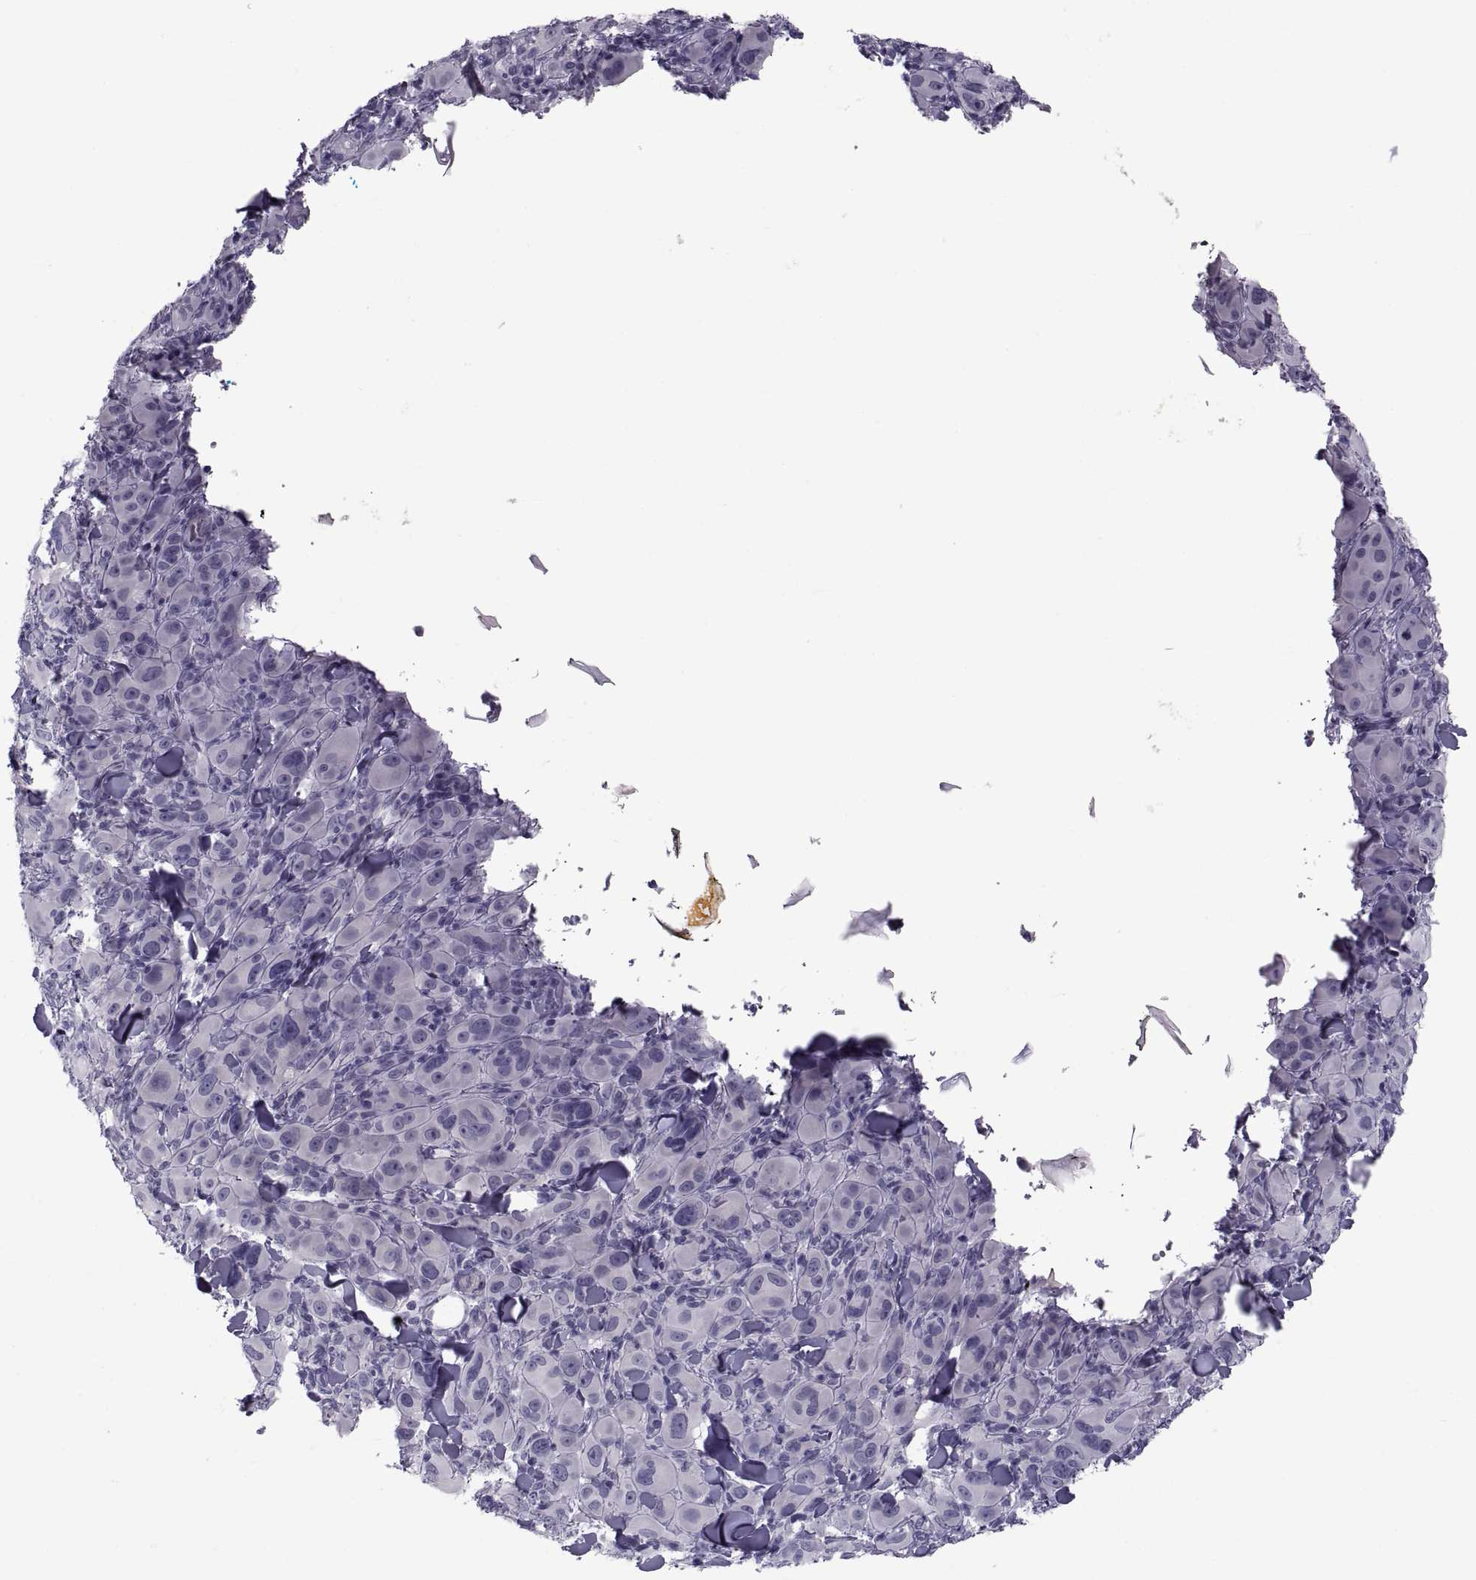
{"staining": {"intensity": "negative", "quantity": "none", "location": "none"}, "tissue": "melanoma", "cell_type": "Tumor cells", "image_type": "cancer", "snomed": [{"axis": "morphology", "description": "Malignant melanoma, NOS"}, {"axis": "topography", "description": "Skin"}], "caption": "DAB (3,3'-diaminobenzidine) immunohistochemical staining of human malignant melanoma shows no significant expression in tumor cells.", "gene": "PDZRN4", "patient": {"sex": "female", "age": 87}}